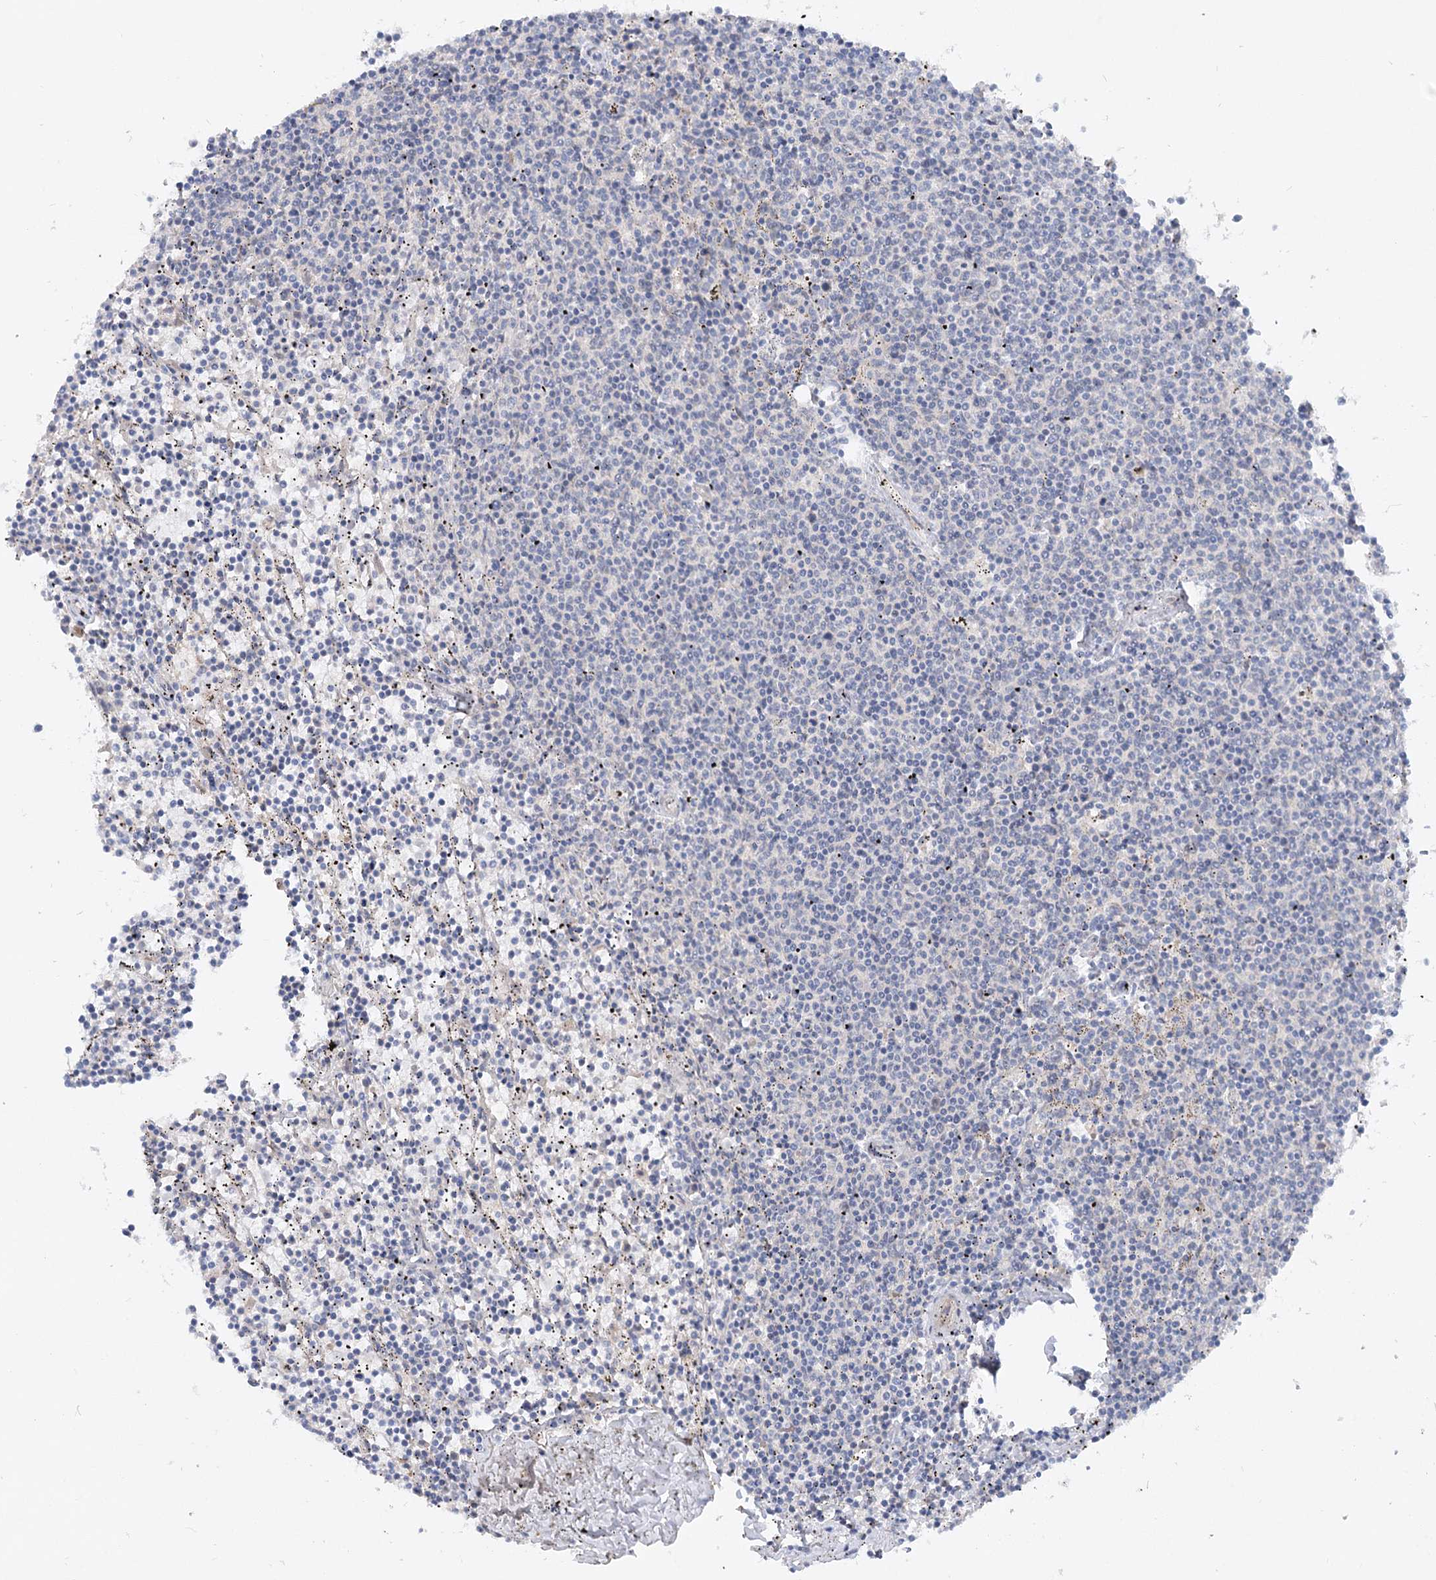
{"staining": {"intensity": "negative", "quantity": "none", "location": "none"}, "tissue": "lymphoma", "cell_type": "Tumor cells", "image_type": "cancer", "snomed": [{"axis": "morphology", "description": "Malignant lymphoma, non-Hodgkin's type, Low grade"}, {"axis": "topography", "description": "Spleen"}], "caption": "This is a image of immunohistochemistry staining of low-grade malignant lymphoma, non-Hodgkin's type, which shows no expression in tumor cells.", "gene": "FGF19", "patient": {"sex": "female", "age": 50}}